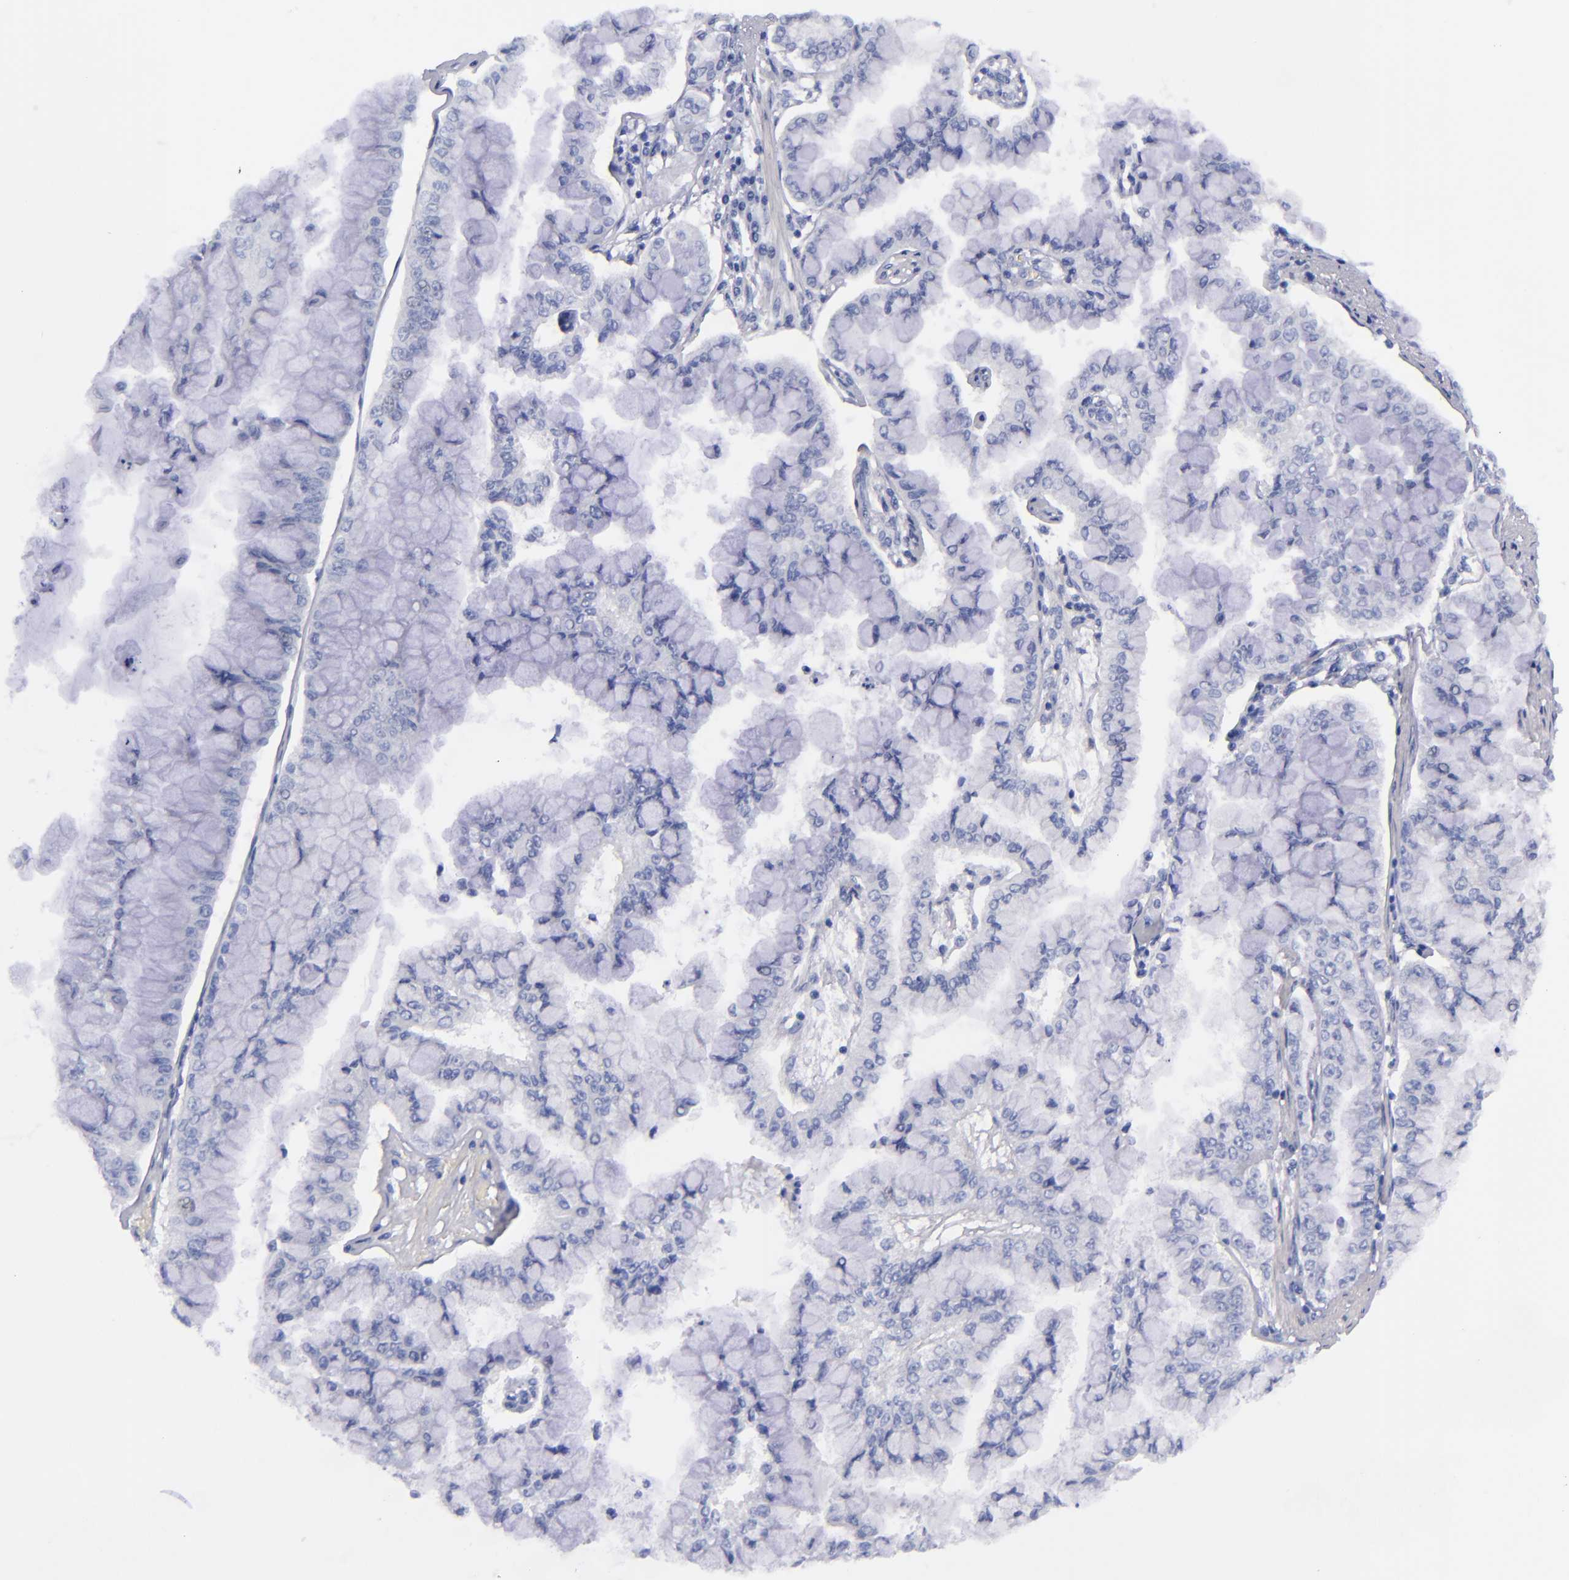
{"staining": {"intensity": "negative", "quantity": "none", "location": "none"}, "tissue": "liver cancer", "cell_type": "Tumor cells", "image_type": "cancer", "snomed": [{"axis": "morphology", "description": "Cholangiocarcinoma"}, {"axis": "topography", "description": "Liver"}], "caption": "Liver cancer (cholangiocarcinoma) stained for a protein using immunohistochemistry shows no expression tumor cells.", "gene": "MCM7", "patient": {"sex": "female", "age": 79}}